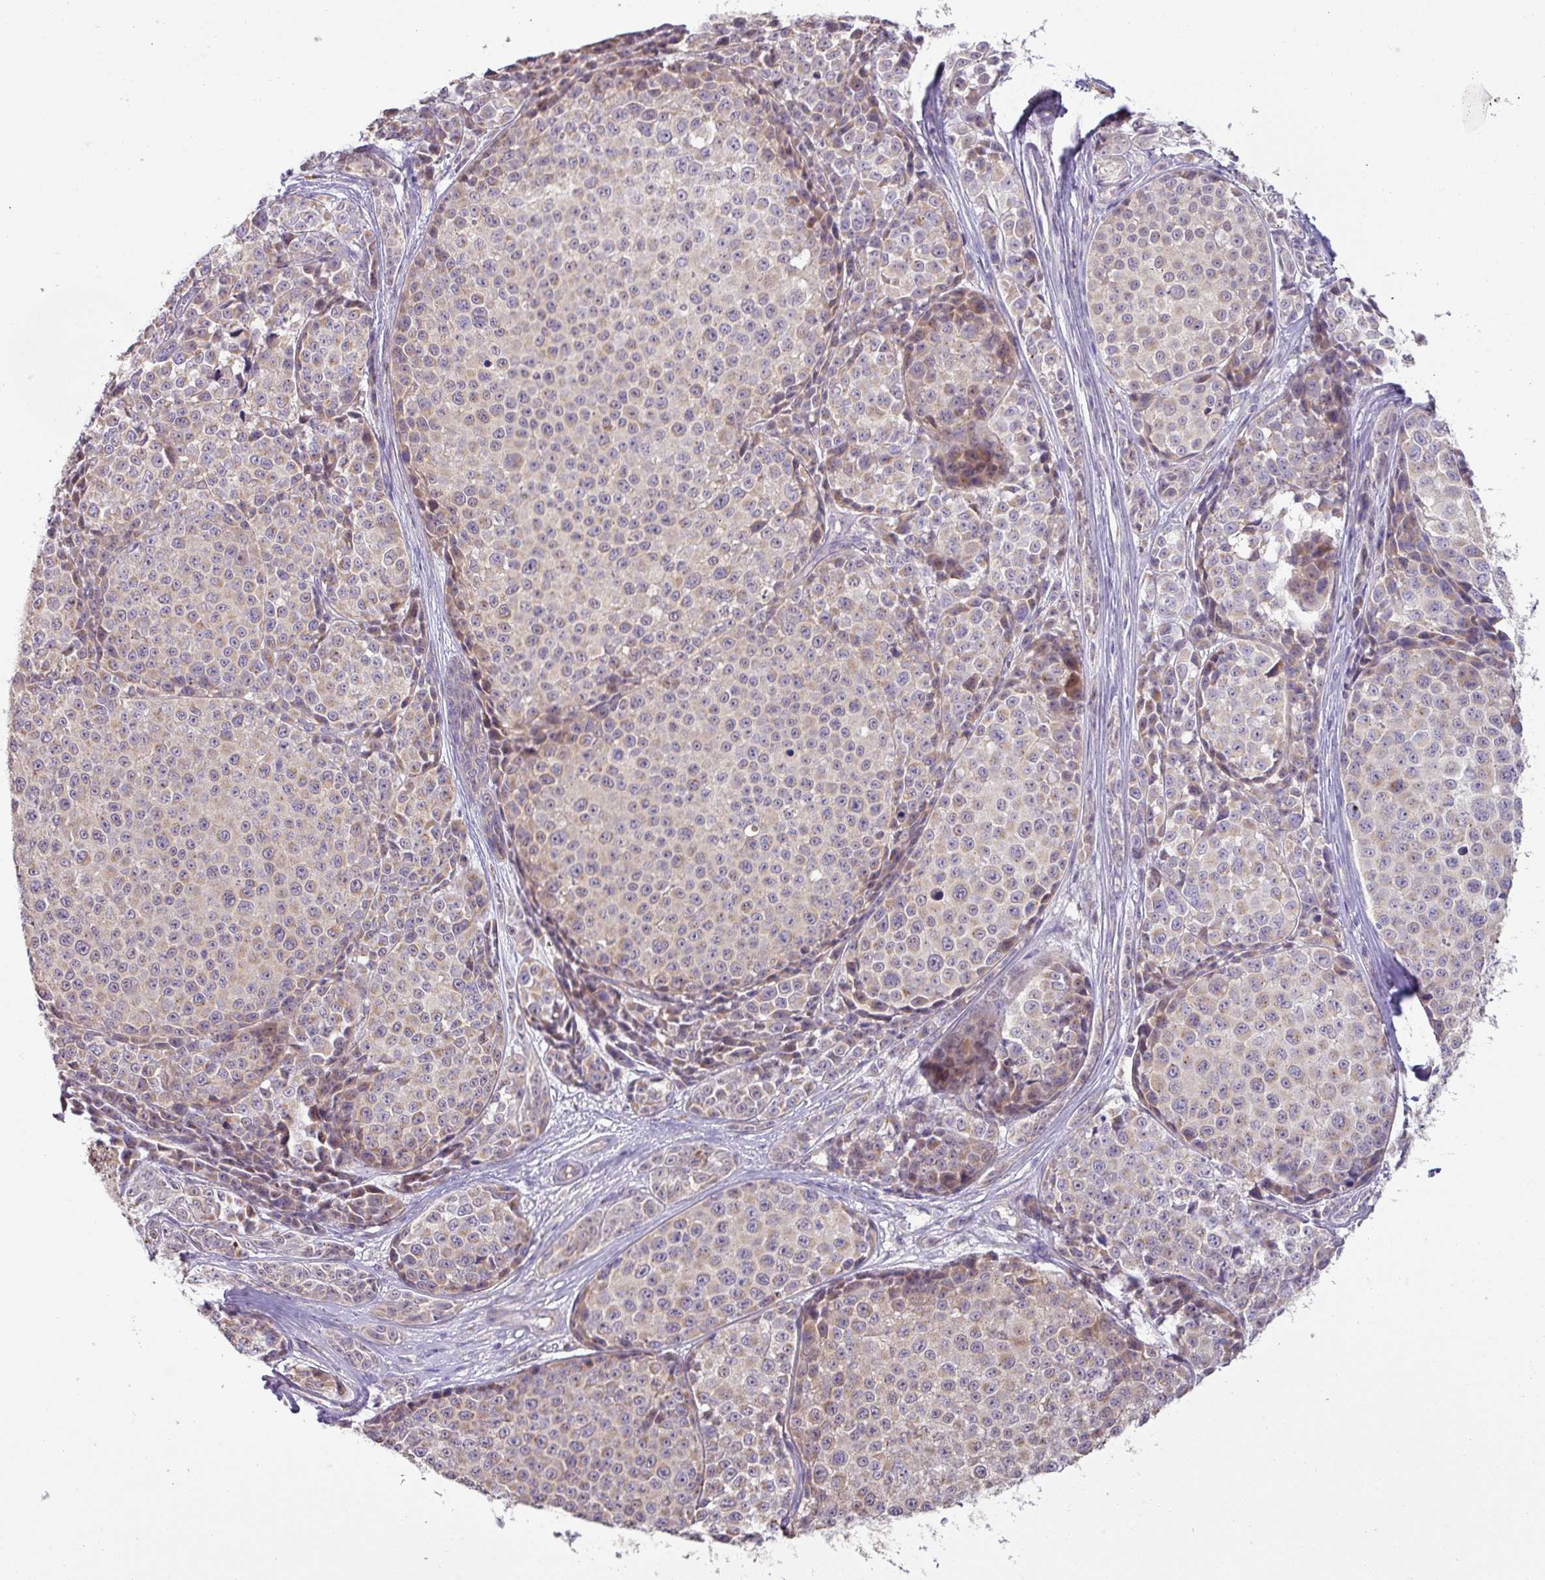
{"staining": {"intensity": "negative", "quantity": "none", "location": "none"}, "tissue": "melanoma", "cell_type": "Tumor cells", "image_type": "cancer", "snomed": [{"axis": "morphology", "description": "Malignant melanoma, NOS"}, {"axis": "topography", "description": "Skin"}], "caption": "High magnification brightfield microscopy of malignant melanoma stained with DAB (brown) and counterstained with hematoxylin (blue): tumor cells show no significant staining. The staining was performed using DAB (3,3'-diaminobenzidine) to visualize the protein expression in brown, while the nuclei were stained in blue with hematoxylin (Magnification: 20x).", "gene": "GALNT12", "patient": {"sex": "female", "age": 35}}